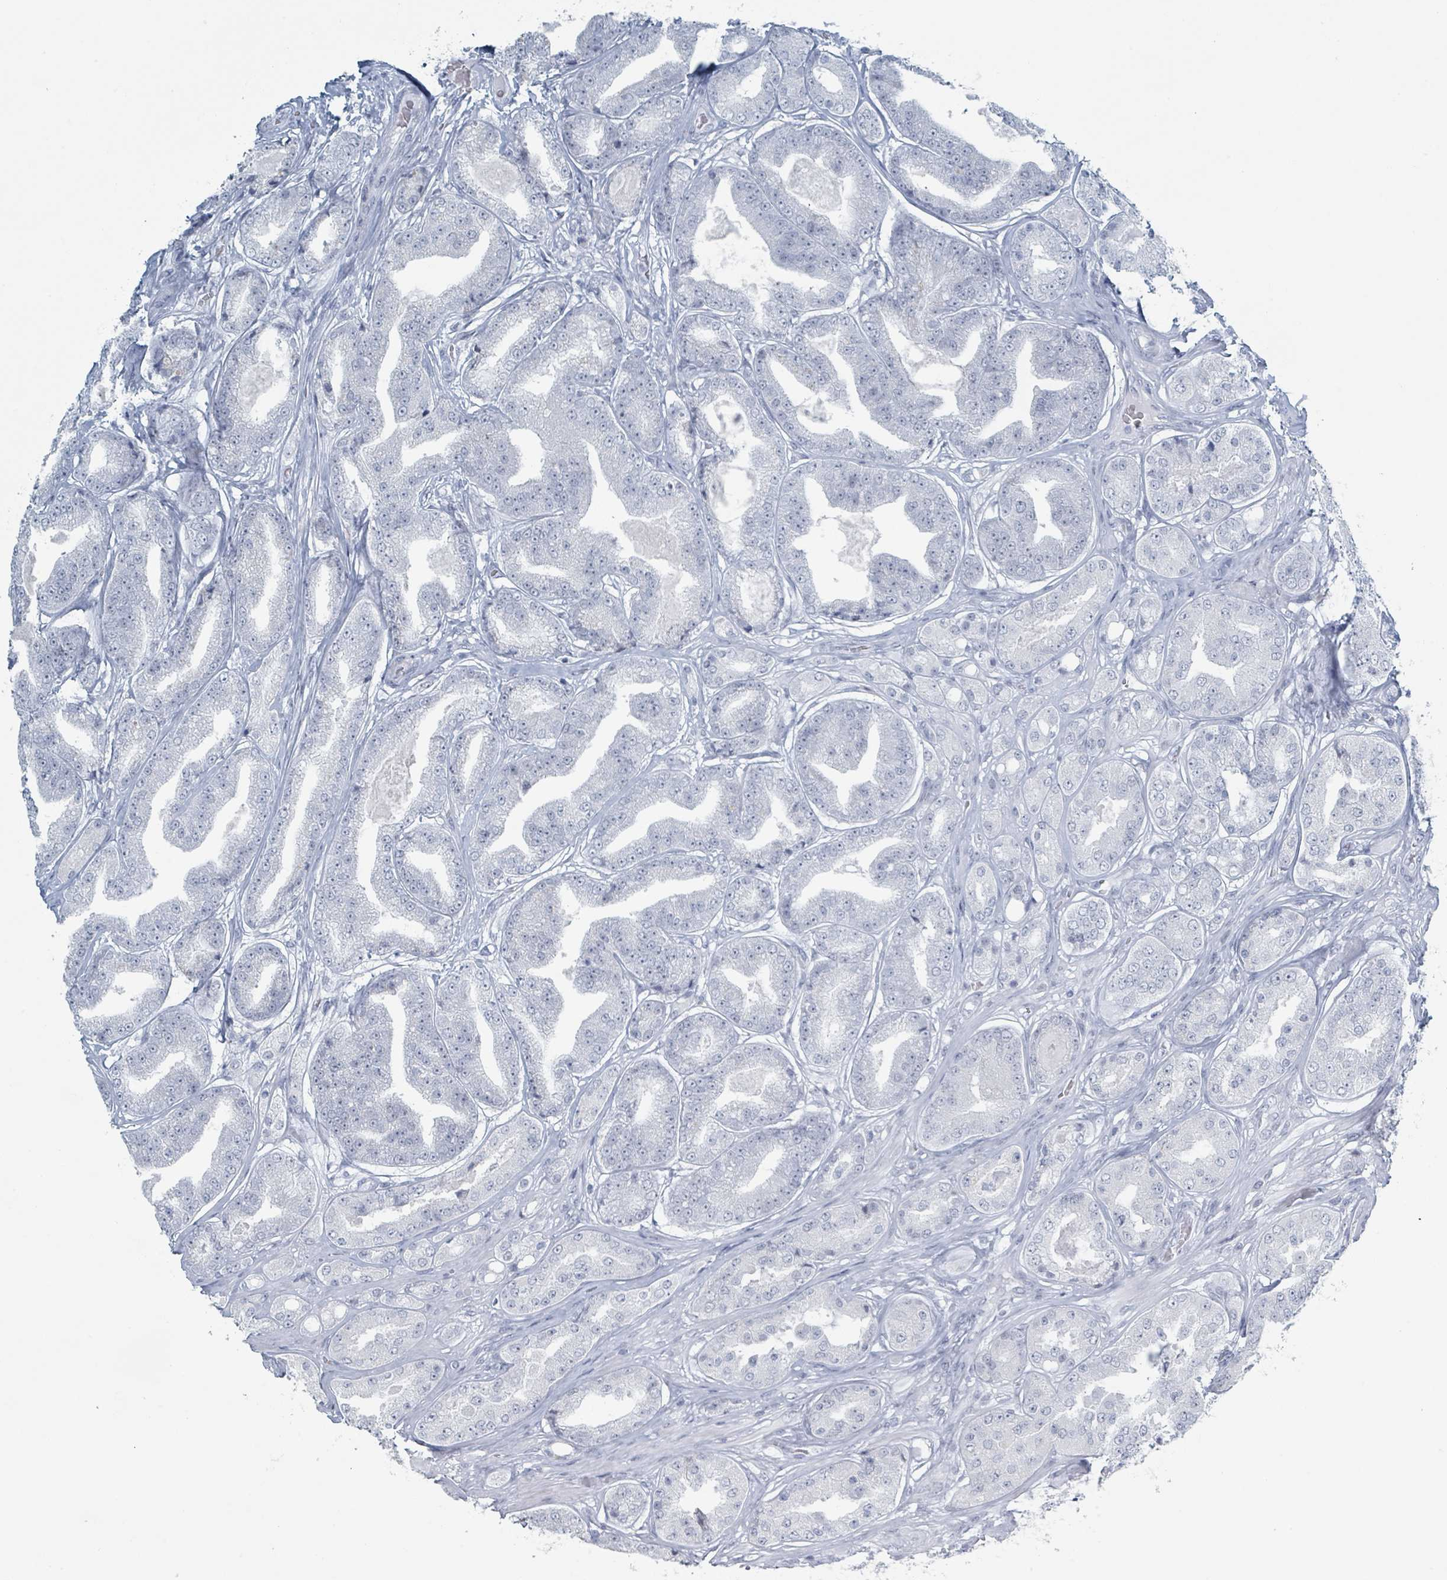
{"staining": {"intensity": "negative", "quantity": "none", "location": "none"}, "tissue": "prostate cancer", "cell_type": "Tumor cells", "image_type": "cancer", "snomed": [{"axis": "morphology", "description": "Adenocarcinoma, High grade"}, {"axis": "topography", "description": "Prostate"}], "caption": "Histopathology image shows no protein positivity in tumor cells of prostate cancer (high-grade adenocarcinoma) tissue.", "gene": "GPR15LG", "patient": {"sex": "male", "age": 63}}